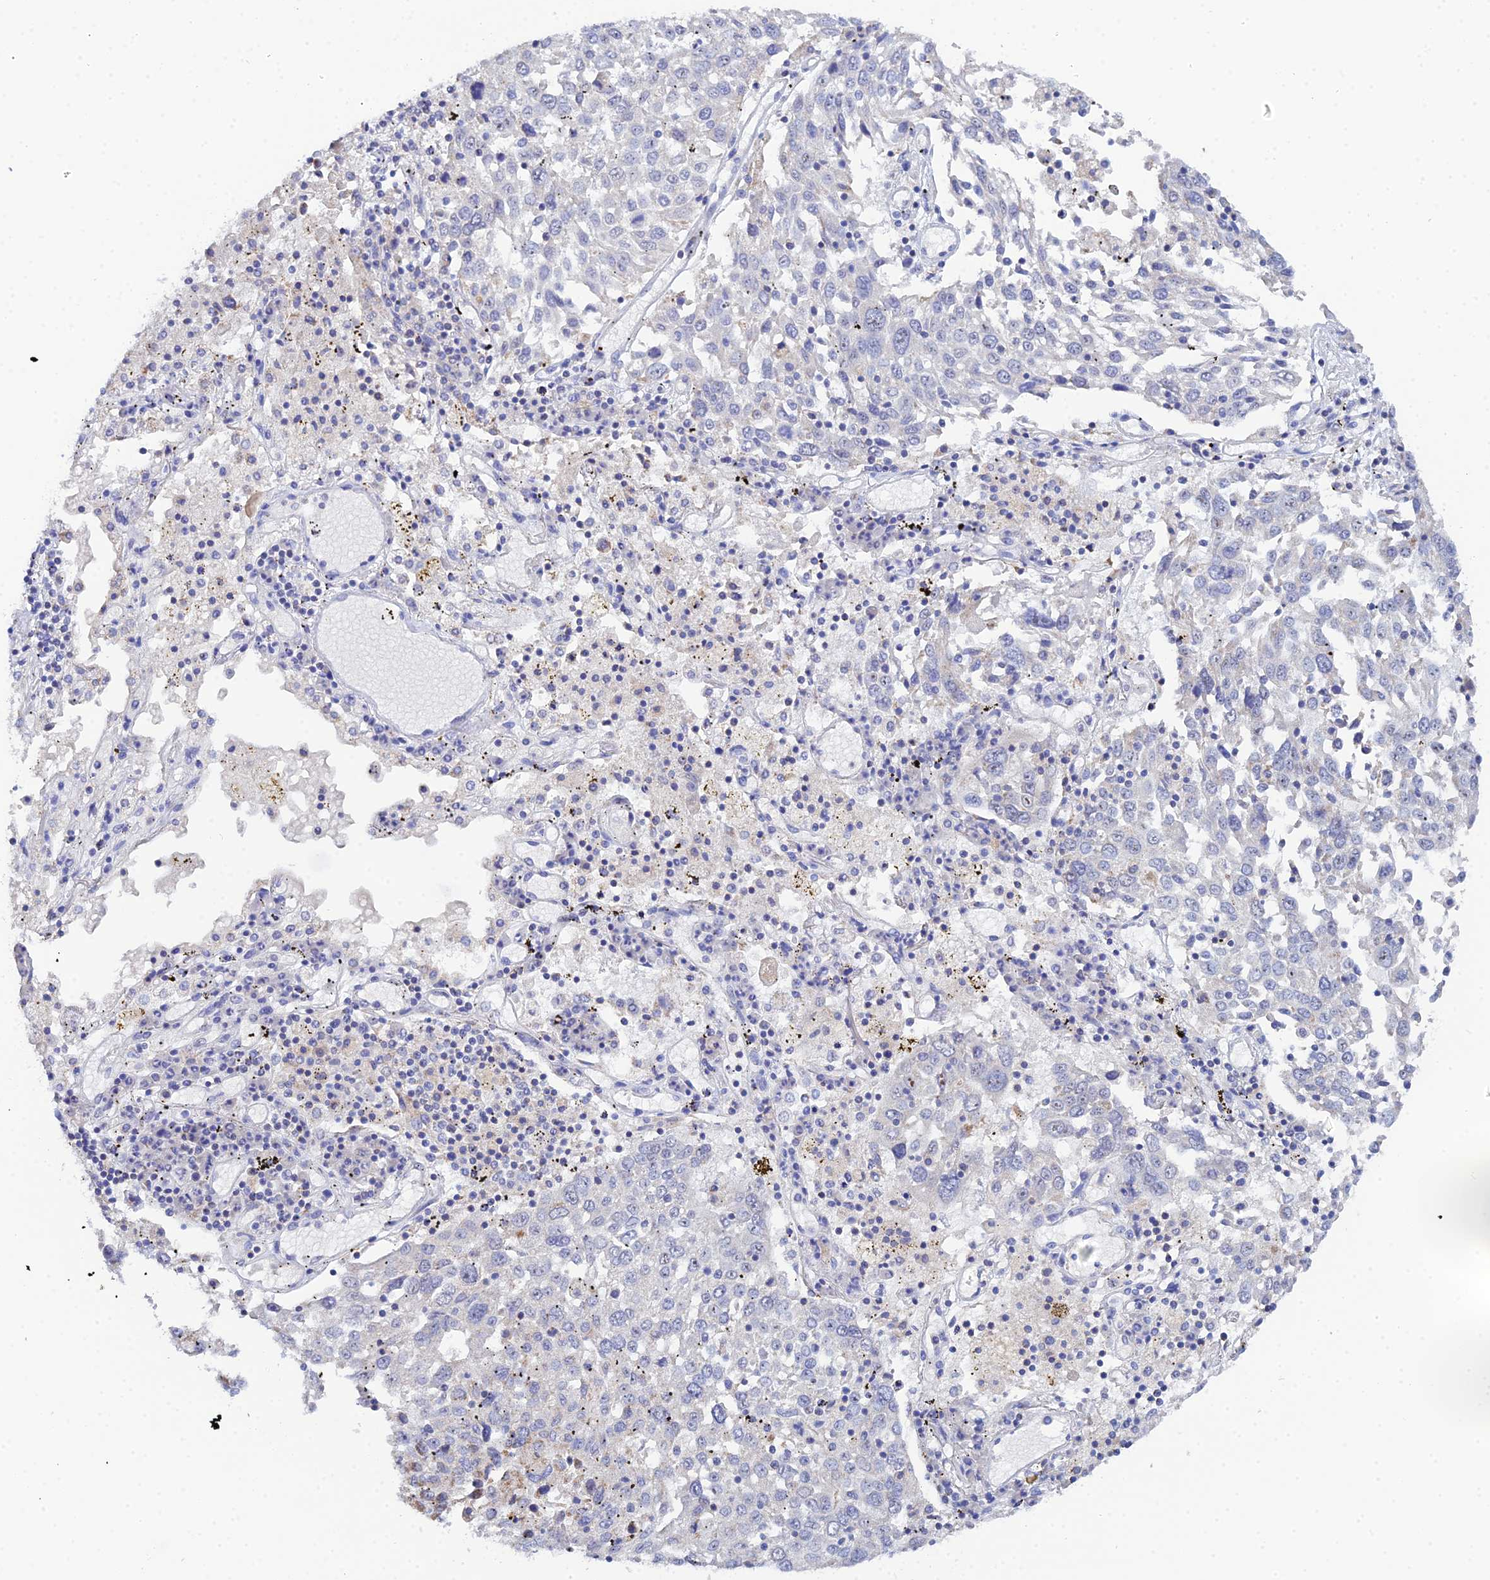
{"staining": {"intensity": "negative", "quantity": "none", "location": "none"}, "tissue": "lung cancer", "cell_type": "Tumor cells", "image_type": "cancer", "snomed": [{"axis": "morphology", "description": "Squamous cell carcinoma, NOS"}, {"axis": "topography", "description": "Lung"}], "caption": "IHC of lung cancer (squamous cell carcinoma) shows no expression in tumor cells. (Brightfield microscopy of DAB IHC at high magnification).", "gene": "PLPP4", "patient": {"sex": "male", "age": 65}}